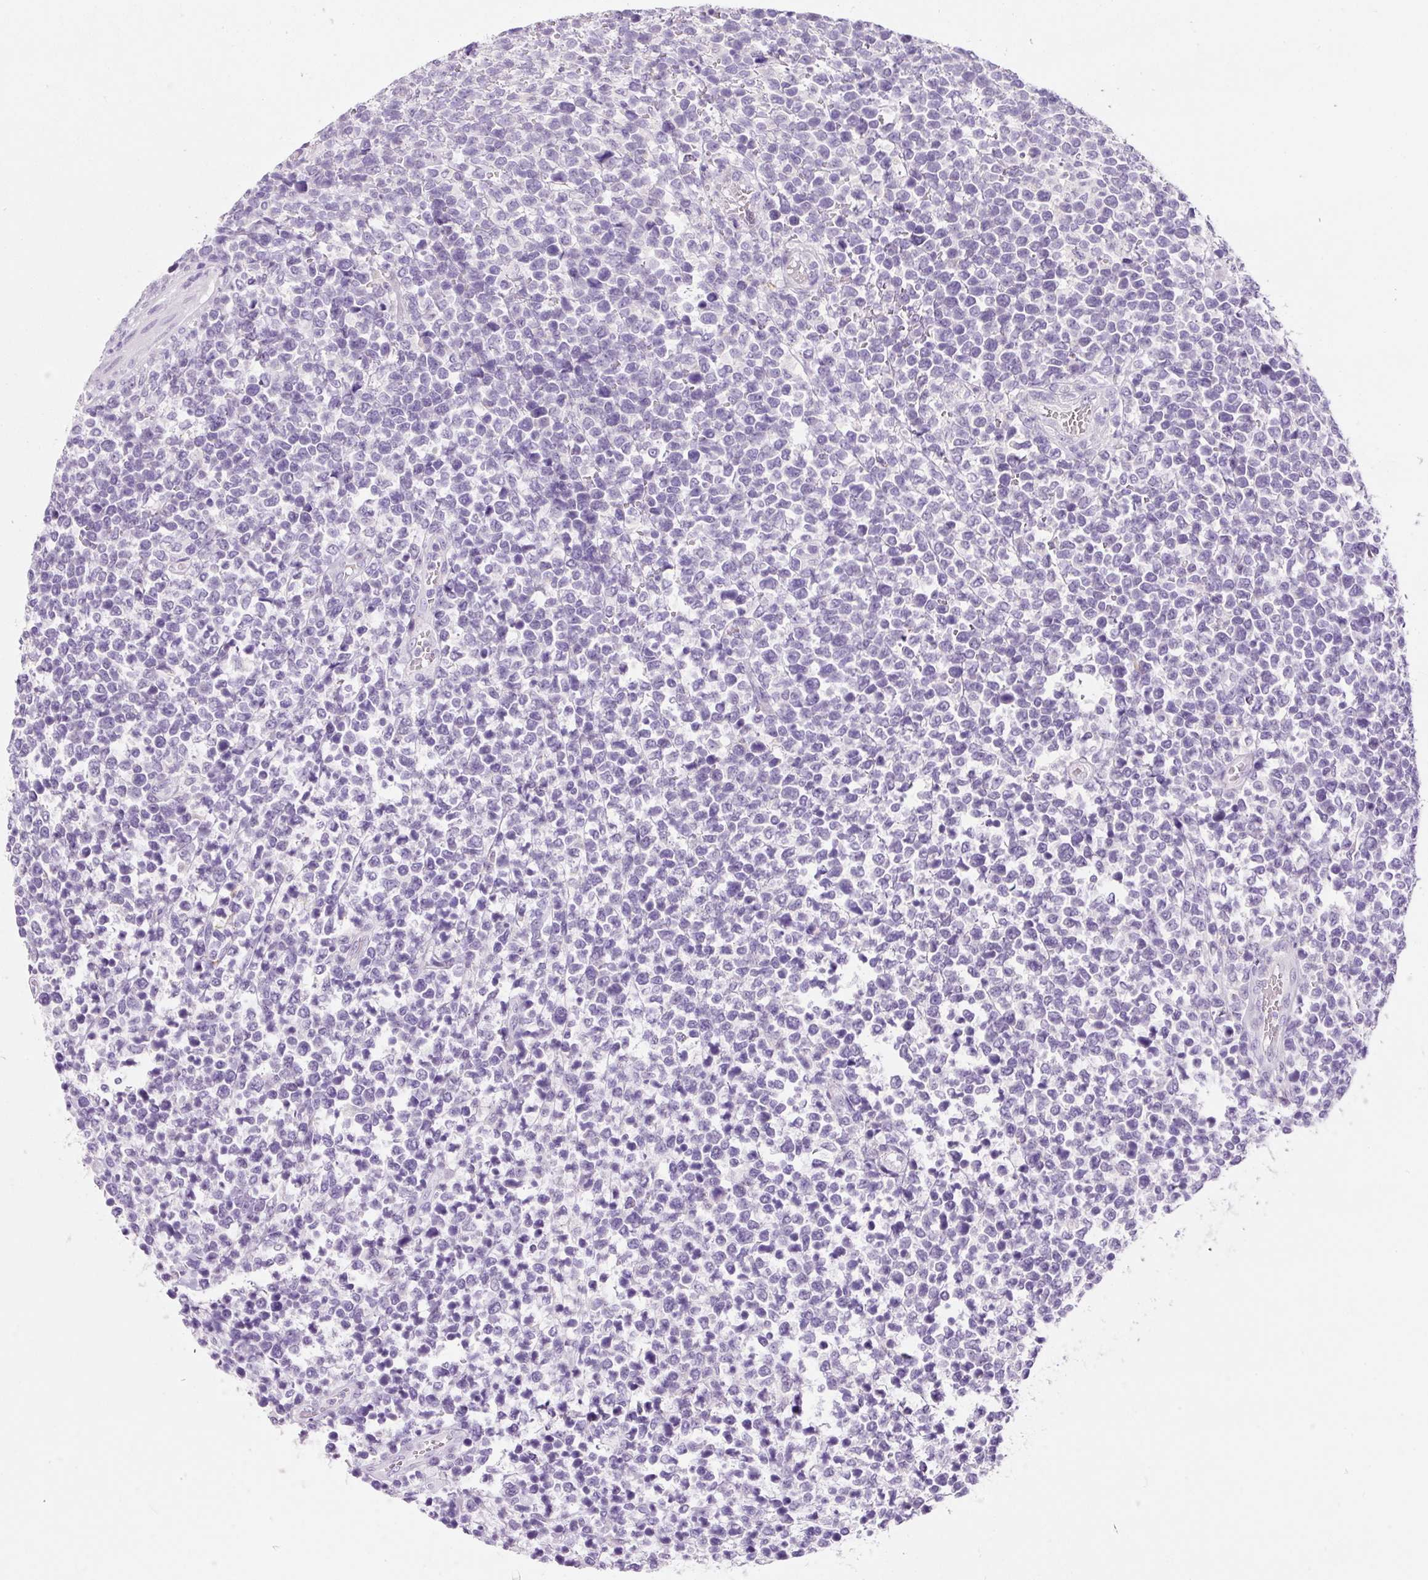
{"staining": {"intensity": "negative", "quantity": "none", "location": "none"}, "tissue": "lymphoma", "cell_type": "Tumor cells", "image_type": "cancer", "snomed": [{"axis": "morphology", "description": "Malignant lymphoma, non-Hodgkin's type, High grade"}, {"axis": "topography", "description": "Soft tissue"}], "caption": "Human lymphoma stained for a protein using IHC displays no staining in tumor cells.", "gene": "SYP", "patient": {"sex": "female", "age": 56}}